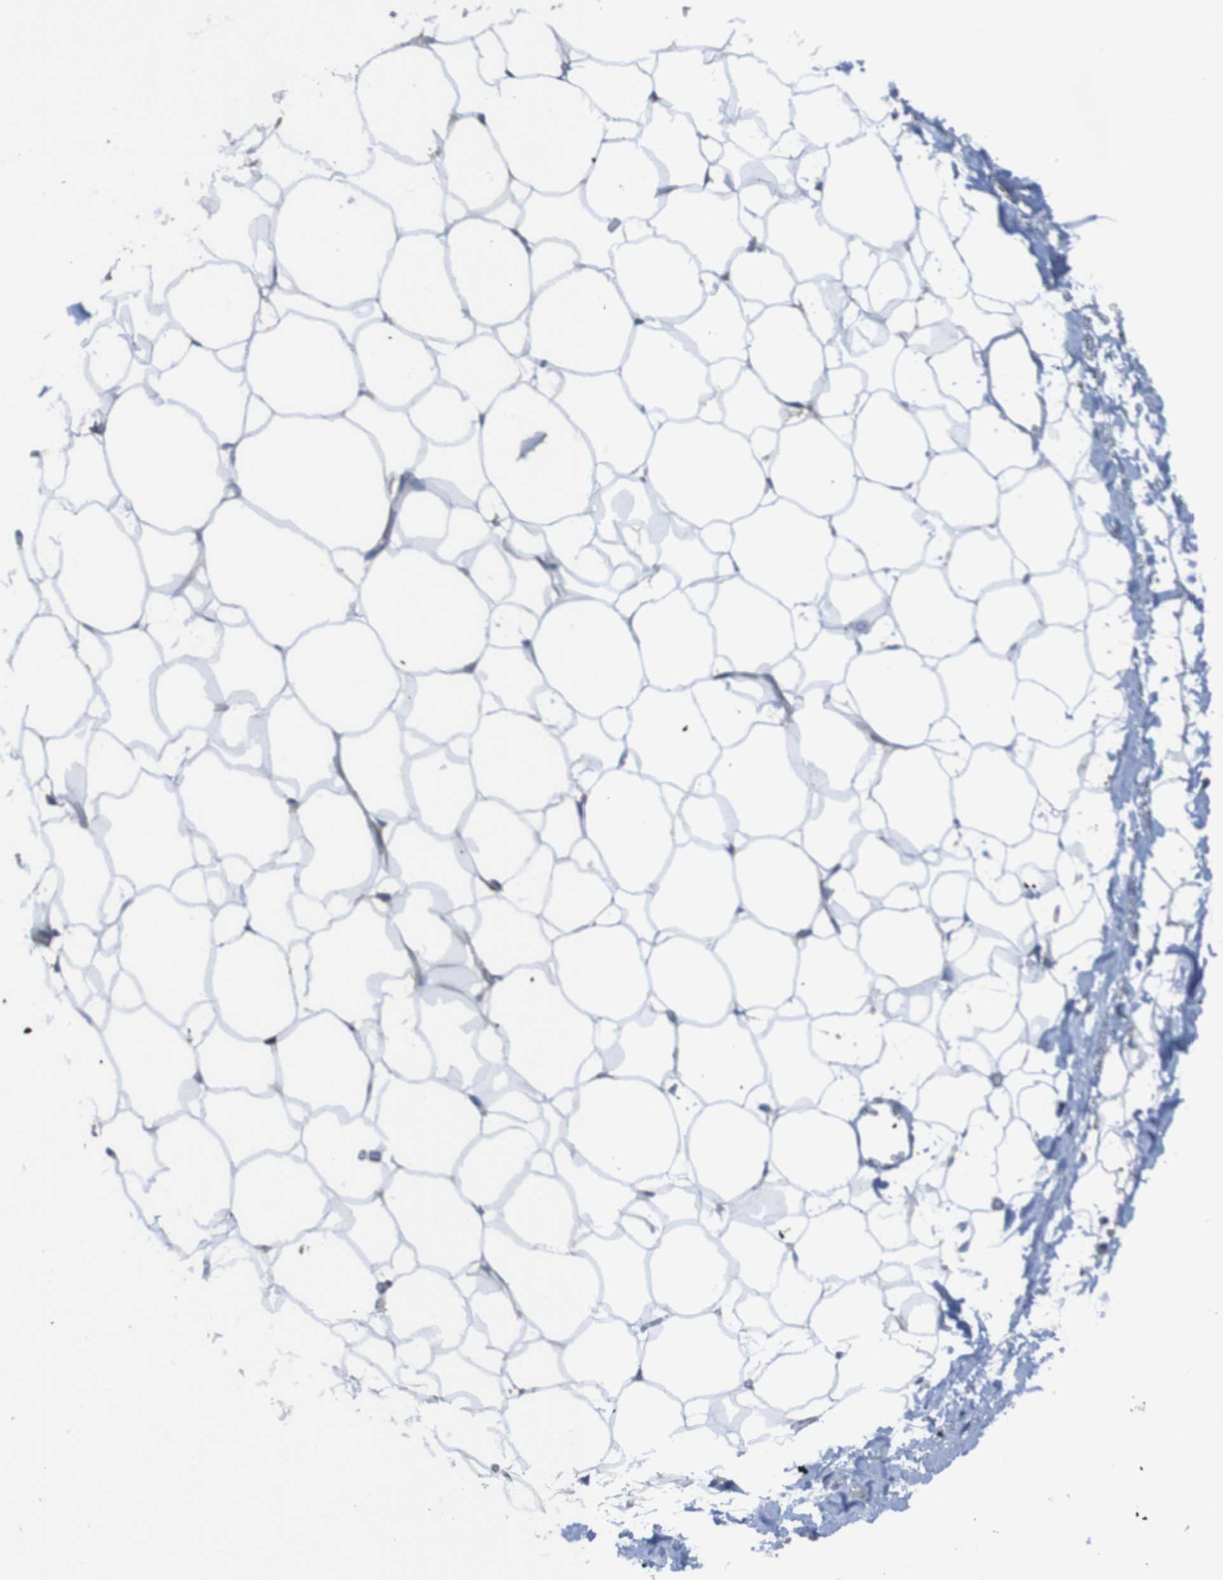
{"staining": {"intensity": "negative", "quantity": "none", "location": "none"}, "tissue": "adipose tissue", "cell_type": "Adipocytes", "image_type": "normal", "snomed": [{"axis": "morphology", "description": "Normal tissue, NOS"}, {"axis": "topography", "description": "Breast"}, {"axis": "topography", "description": "Adipose tissue"}], "caption": "Adipose tissue stained for a protein using immunohistochemistry (IHC) shows no expression adipocytes.", "gene": "RNF182", "patient": {"sex": "female", "age": 25}}